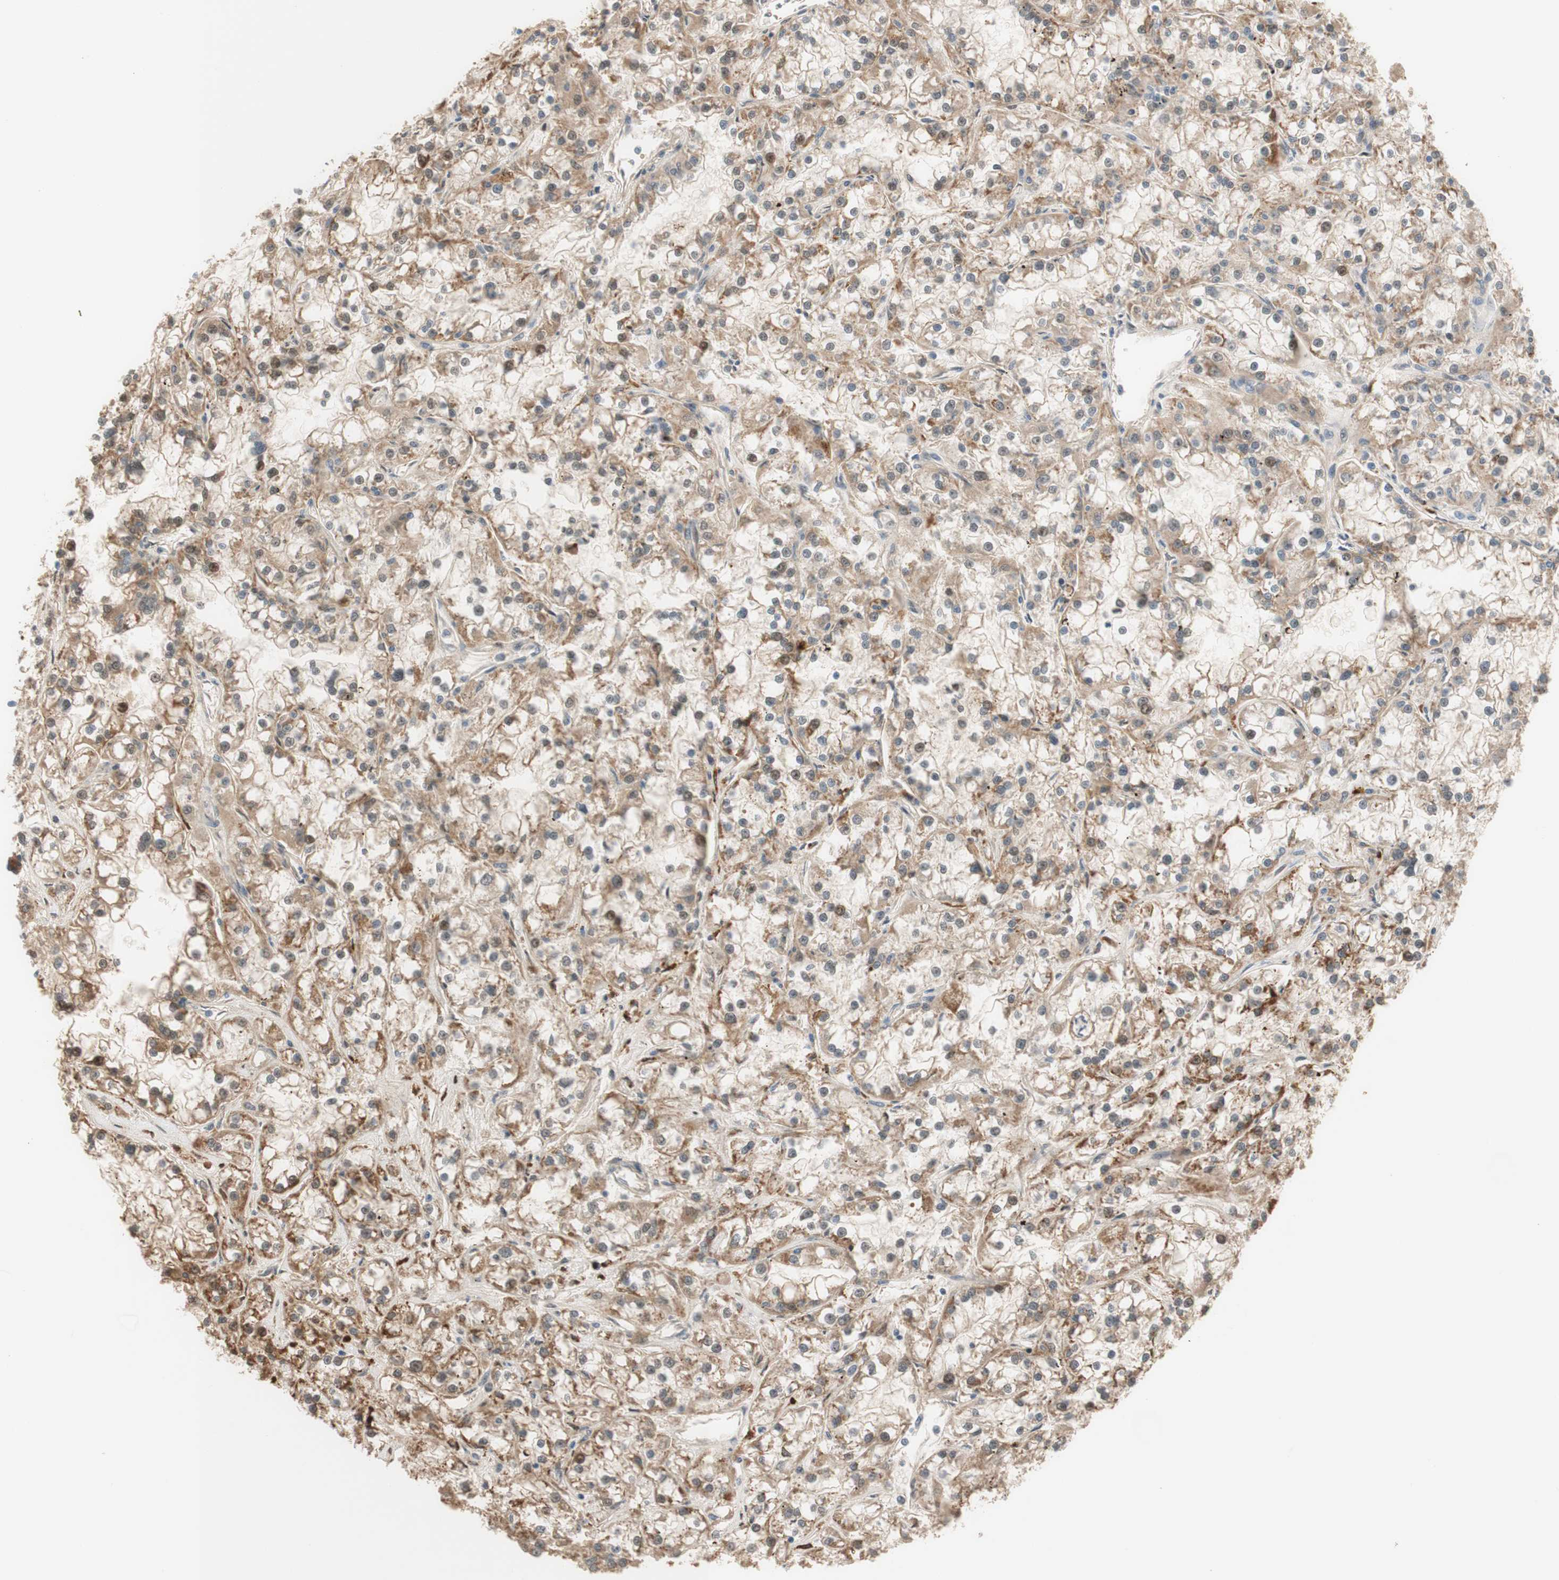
{"staining": {"intensity": "moderate", "quantity": "25%-75%", "location": "cytoplasmic/membranous"}, "tissue": "renal cancer", "cell_type": "Tumor cells", "image_type": "cancer", "snomed": [{"axis": "morphology", "description": "Adenocarcinoma, NOS"}, {"axis": "topography", "description": "Kidney"}], "caption": "Immunohistochemical staining of human renal cancer demonstrates moderate cytoplasmic/membranous protein staining in approximately 25%-75% of tumor cells. (brown staining indicates protein expression, while blue staining denotes nuclei).", "gene": "PTPN21", "patient": {"sex": "female", "age": 52}}